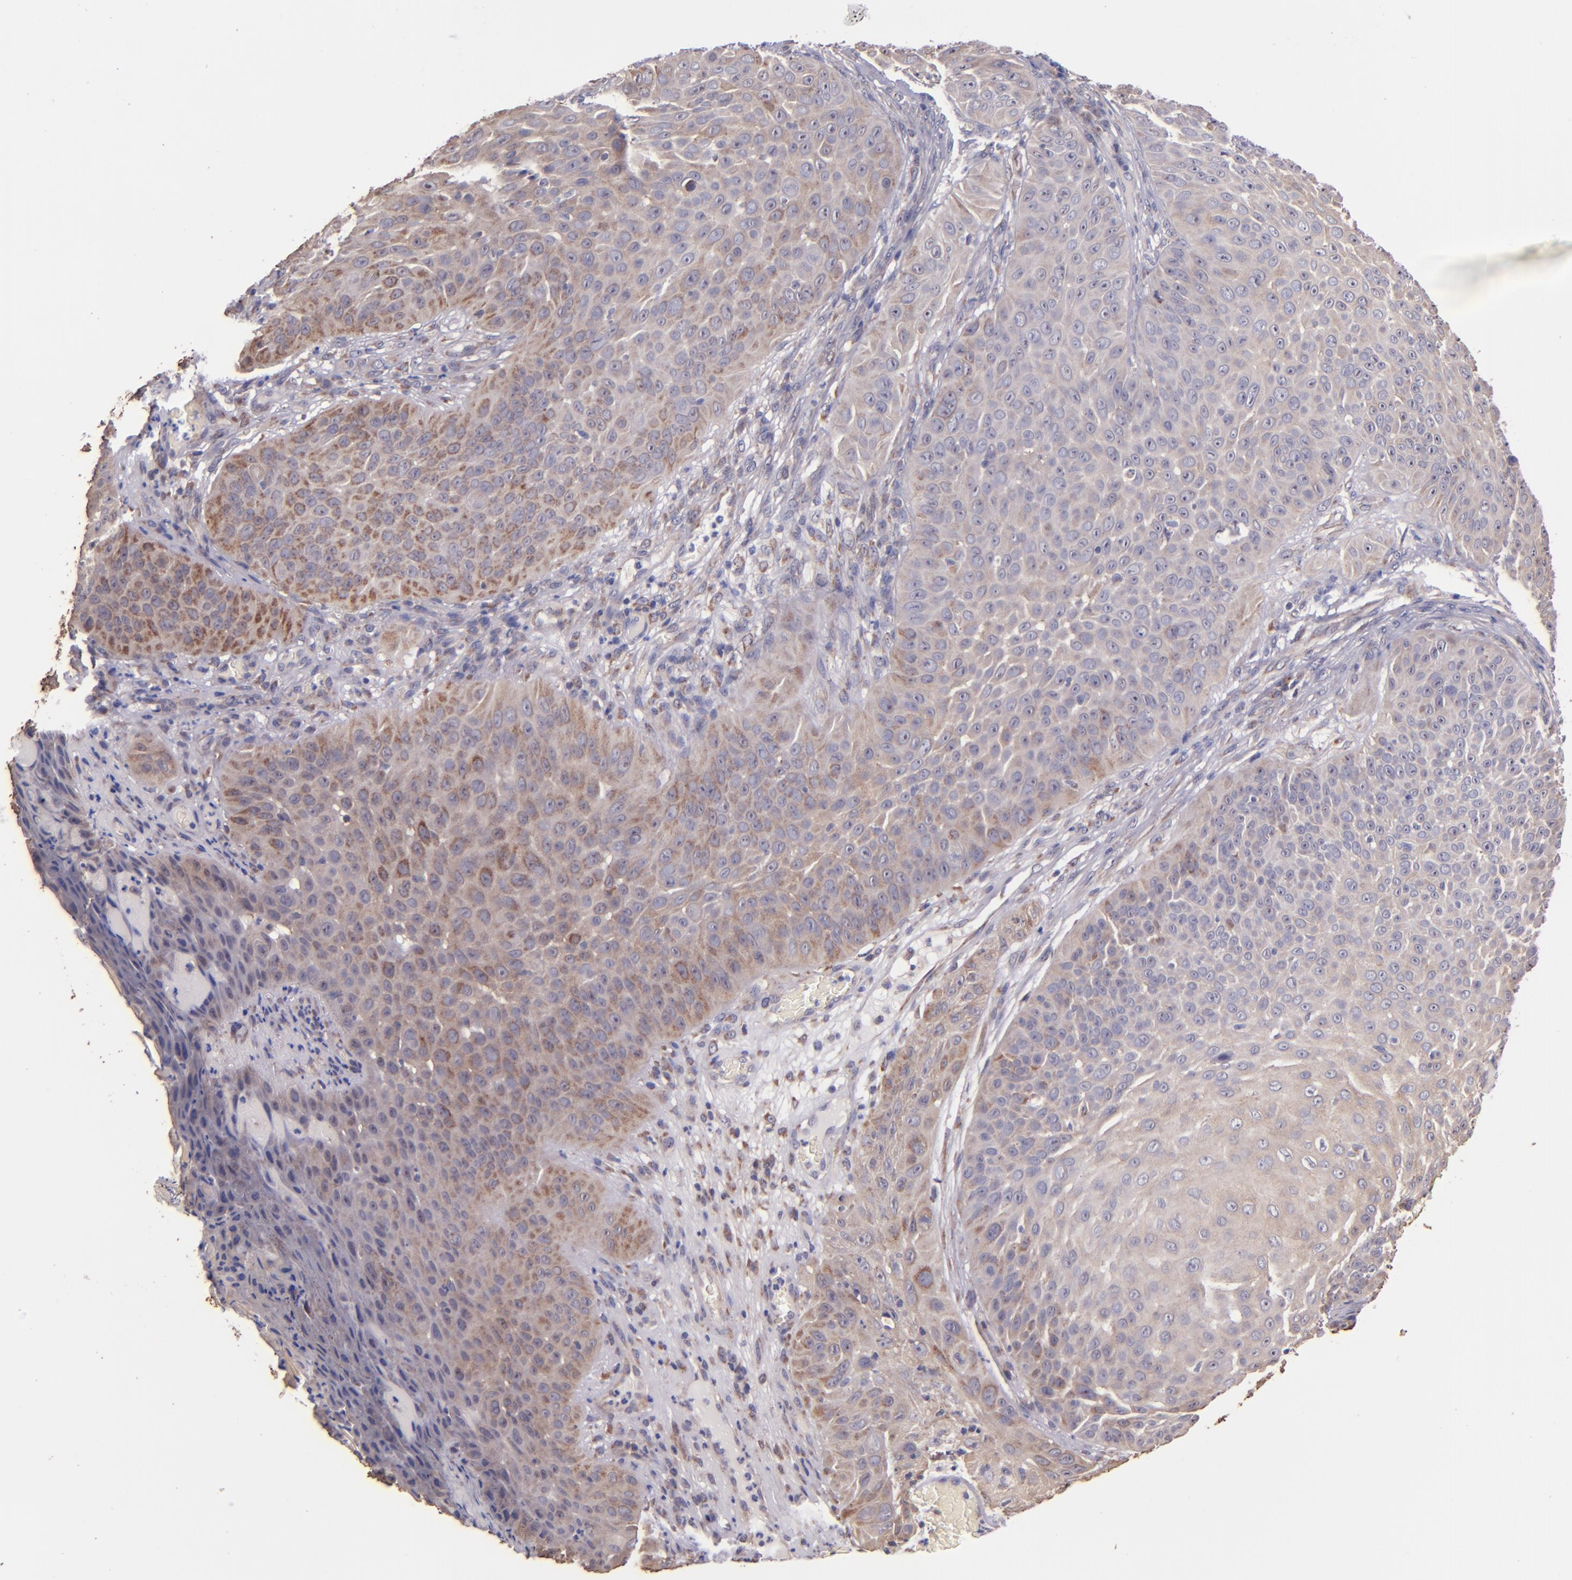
{"staining": {"intensity": "moderate", "quantity": ">75%", "location": "cytoplasmic/membranous"}, "tissue": "skin cancer", "cell_type": "Tumor cells", "image_type": "cancer", "snomed": [{"axis": "morphology", "description": "Squamous cell carcinoma, NOS"}, {"axis": "topography", "description": "Skin"}], "caption": "Skin cancer (squamous cell carcinoma) tissue displays moderate cytoplasmic/membranous positivity in about >75% of tumor cells, visualized by immunohistochemistry.", "gene": "SHC1", "patient": {"sex": "male", "age": 82}}